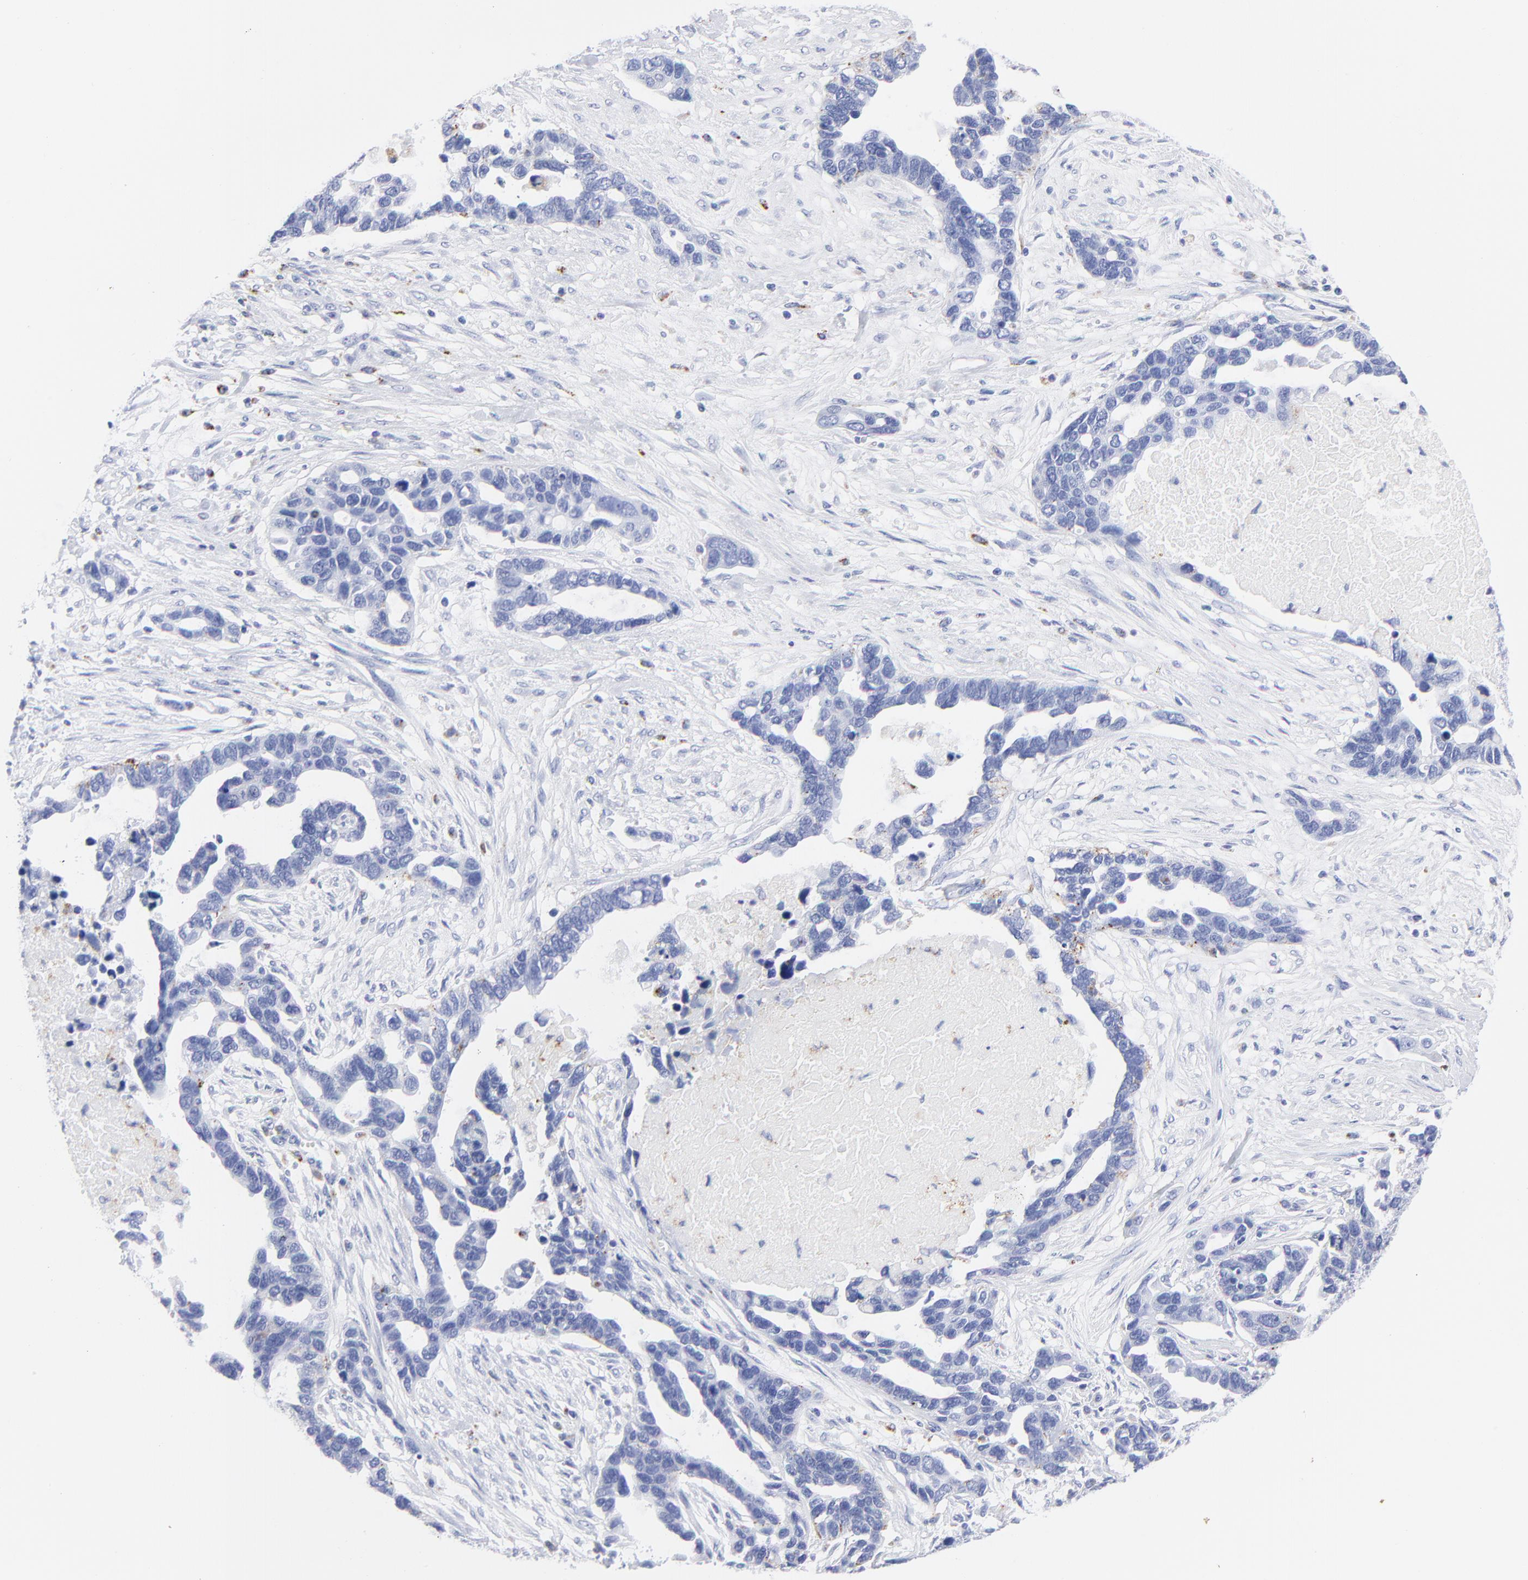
{"staining": {"intensity": "moderate", "quantity": "<25%", "location": "cytoplasmic/membranous"}, "tissue": "ovarian cancer", "cell_type": "Tumor cells", "image_type": "cancer", "snomed": [{"axis": "morphology", "description": "Cystadenocarcinoma, serous, NOS"}, {"axis": "topography", "description": "Ovary"}], "caption": "Moderate cytoplasmic/membranous staining for a protein is appreciated in approximately <25% of tumor cells of ovarian serous cystadenocarcinoma using immunohistochemistry (IHC).", "gene": "CPVL", "patient": {"sex": "female", "age": 54}}